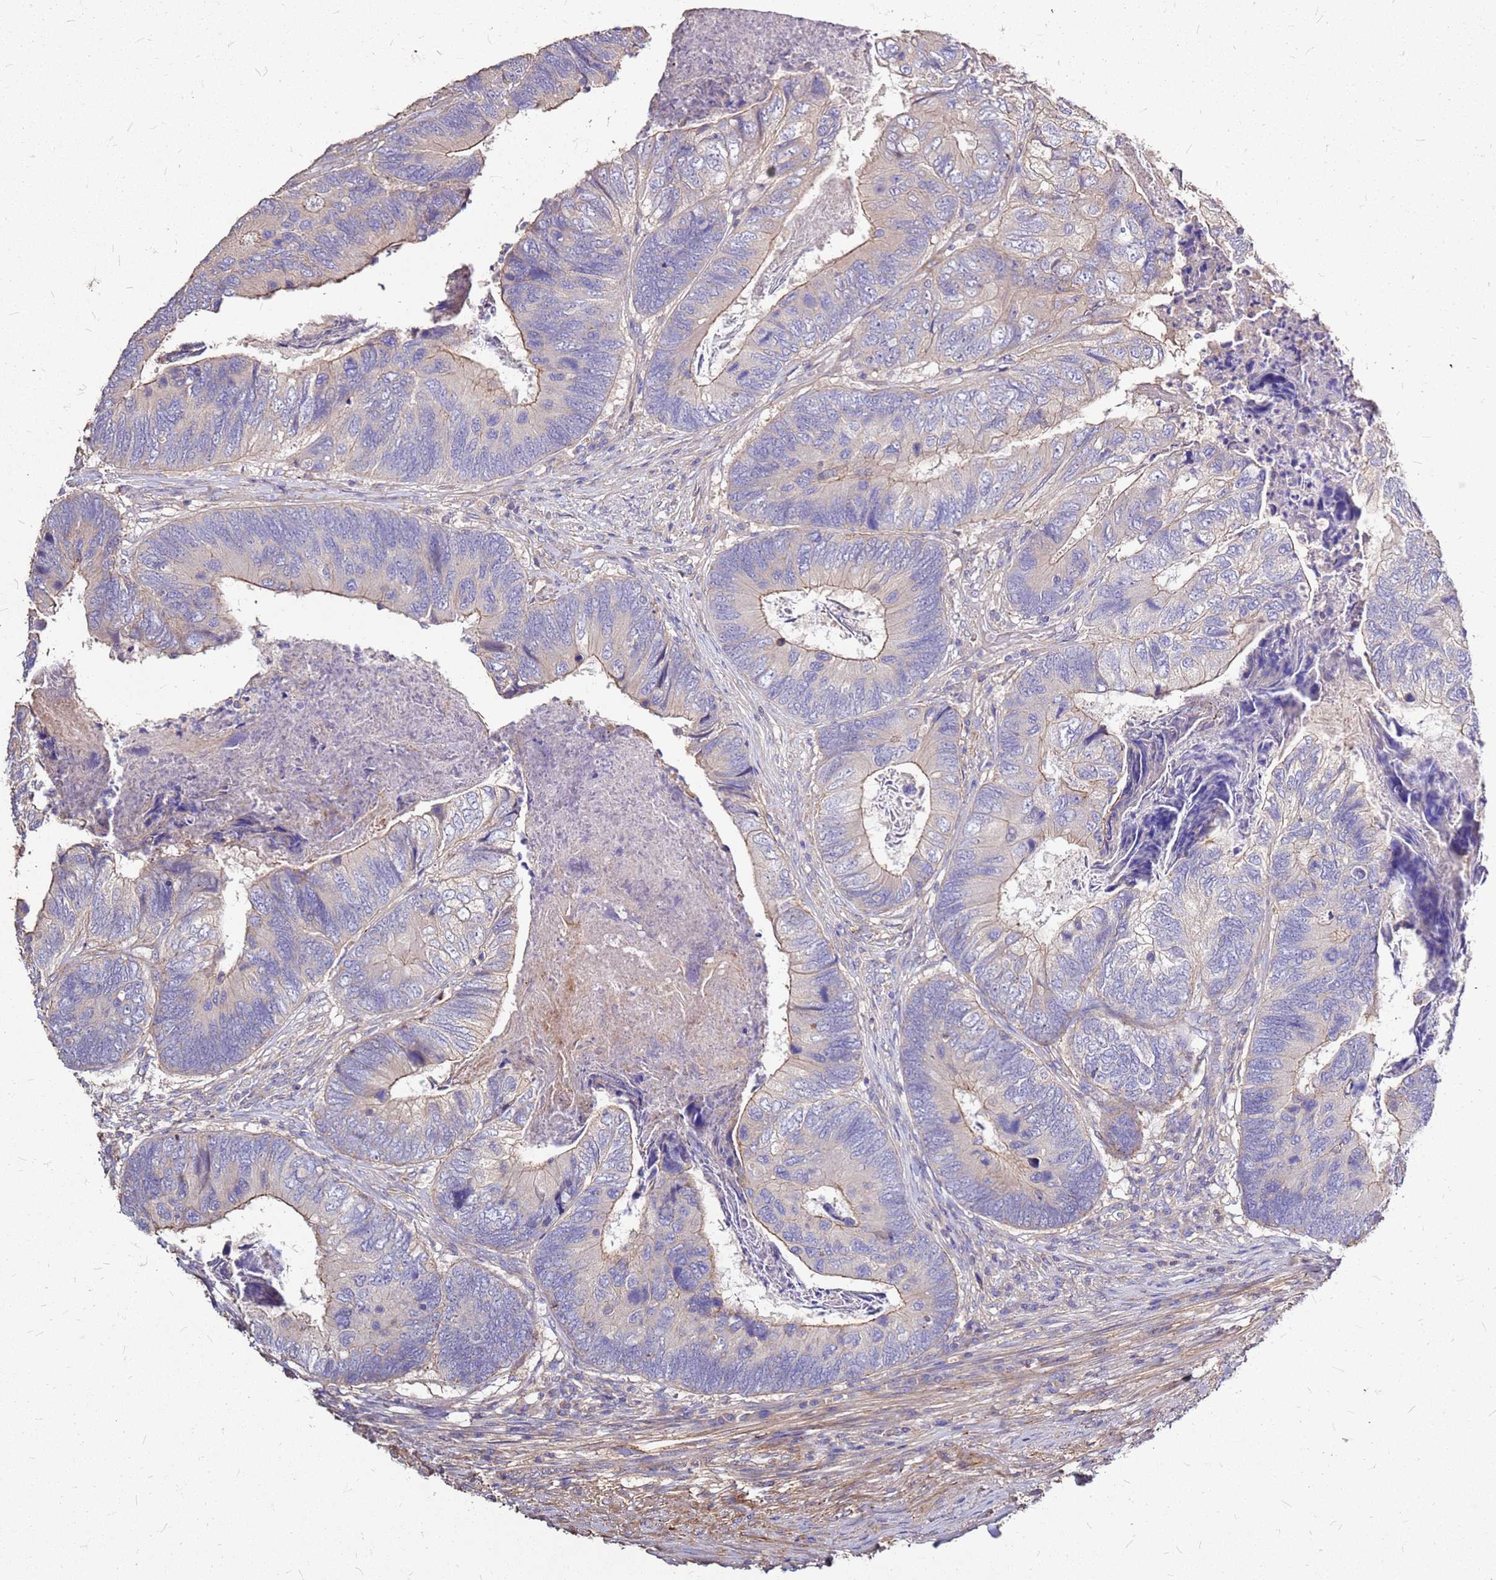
{"staining": {"intensity": "weak", "quantity": "25%-75%", "location": "cytoplasmic/membranous"}, "tissue": "colorectal cancer", "cell_type": "Tumor cells", "image_type": "cancer", "snomed": [{"axis": "morphology", "description": "Adenocarcinoma, NOS"}, {"axis": "topography", "description": "Colon"}], "caption": "Colorectal cancer was stained to show a protein in brown. There is low levels of weak cytoplasmic/membranous positivity in about 25%-75% of tumor cells. (IHC, brightfield microscopy, high magnification).", "gene": "EXD3", "patient": {"sex": "female", "age": 67}}